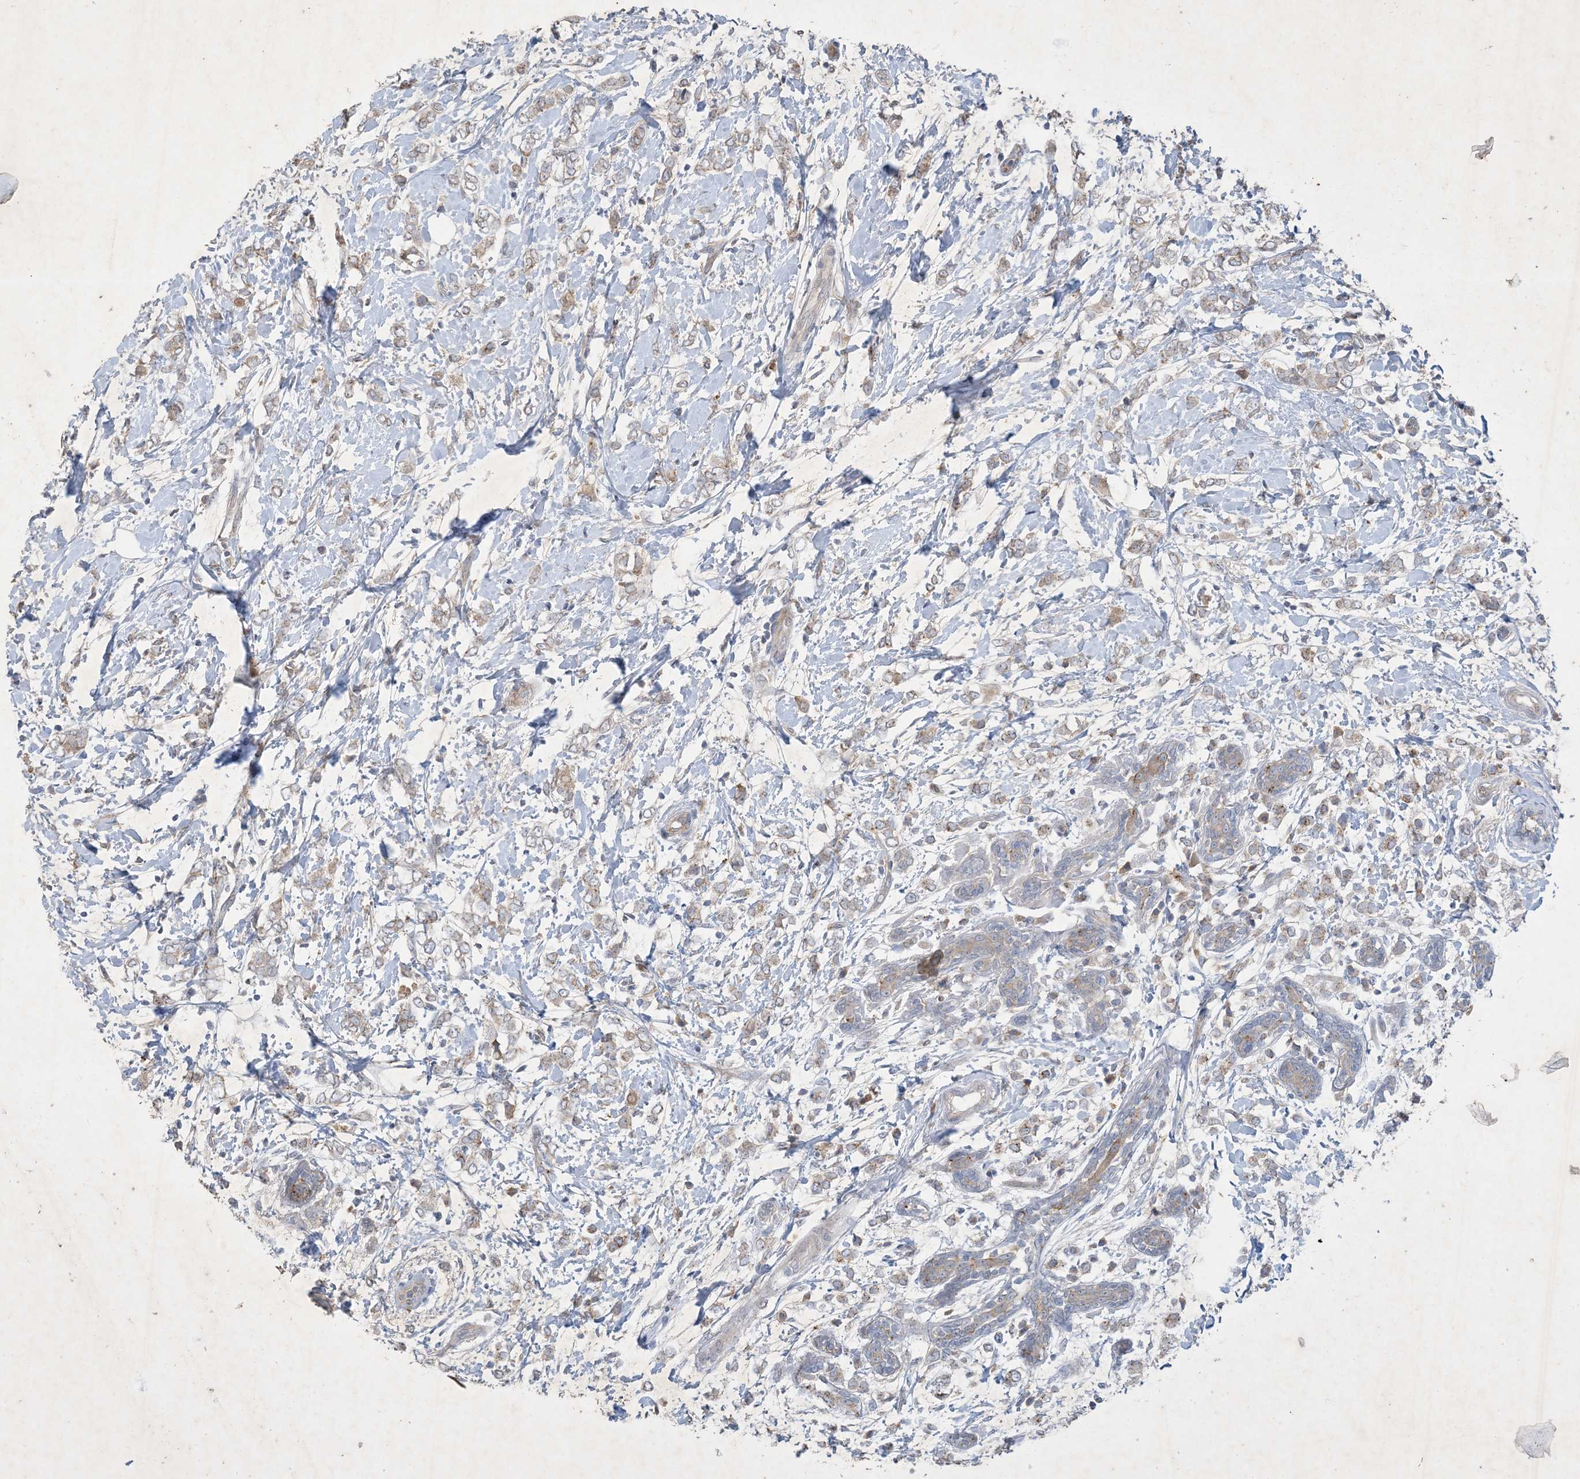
{"staining": {"intensity": "weak", "quantity": "25%-75%", "location": "cytoplasmic/membranous"}, "tissue": "breast cancer", "cell_type": "Tumor cells", "image_type": "cancer", "snomed": [{"axis": "morphology", "description": "Normal tissue, NOS"}, {"axis": "morphology", "description": "Lobular carcinoma"}, {"axis": "topography", "description": "Breast"}], "caption": "Lobular carcinoma (breast) tissue reveals weak cytoplasmic/membranous staining in approximately 25%-75% of tumor cells (Brightfield microscopy of DAB IHC at high magnification).", "gene": "MRPS18A", "patient": {"sex": "female", "age": 47}}